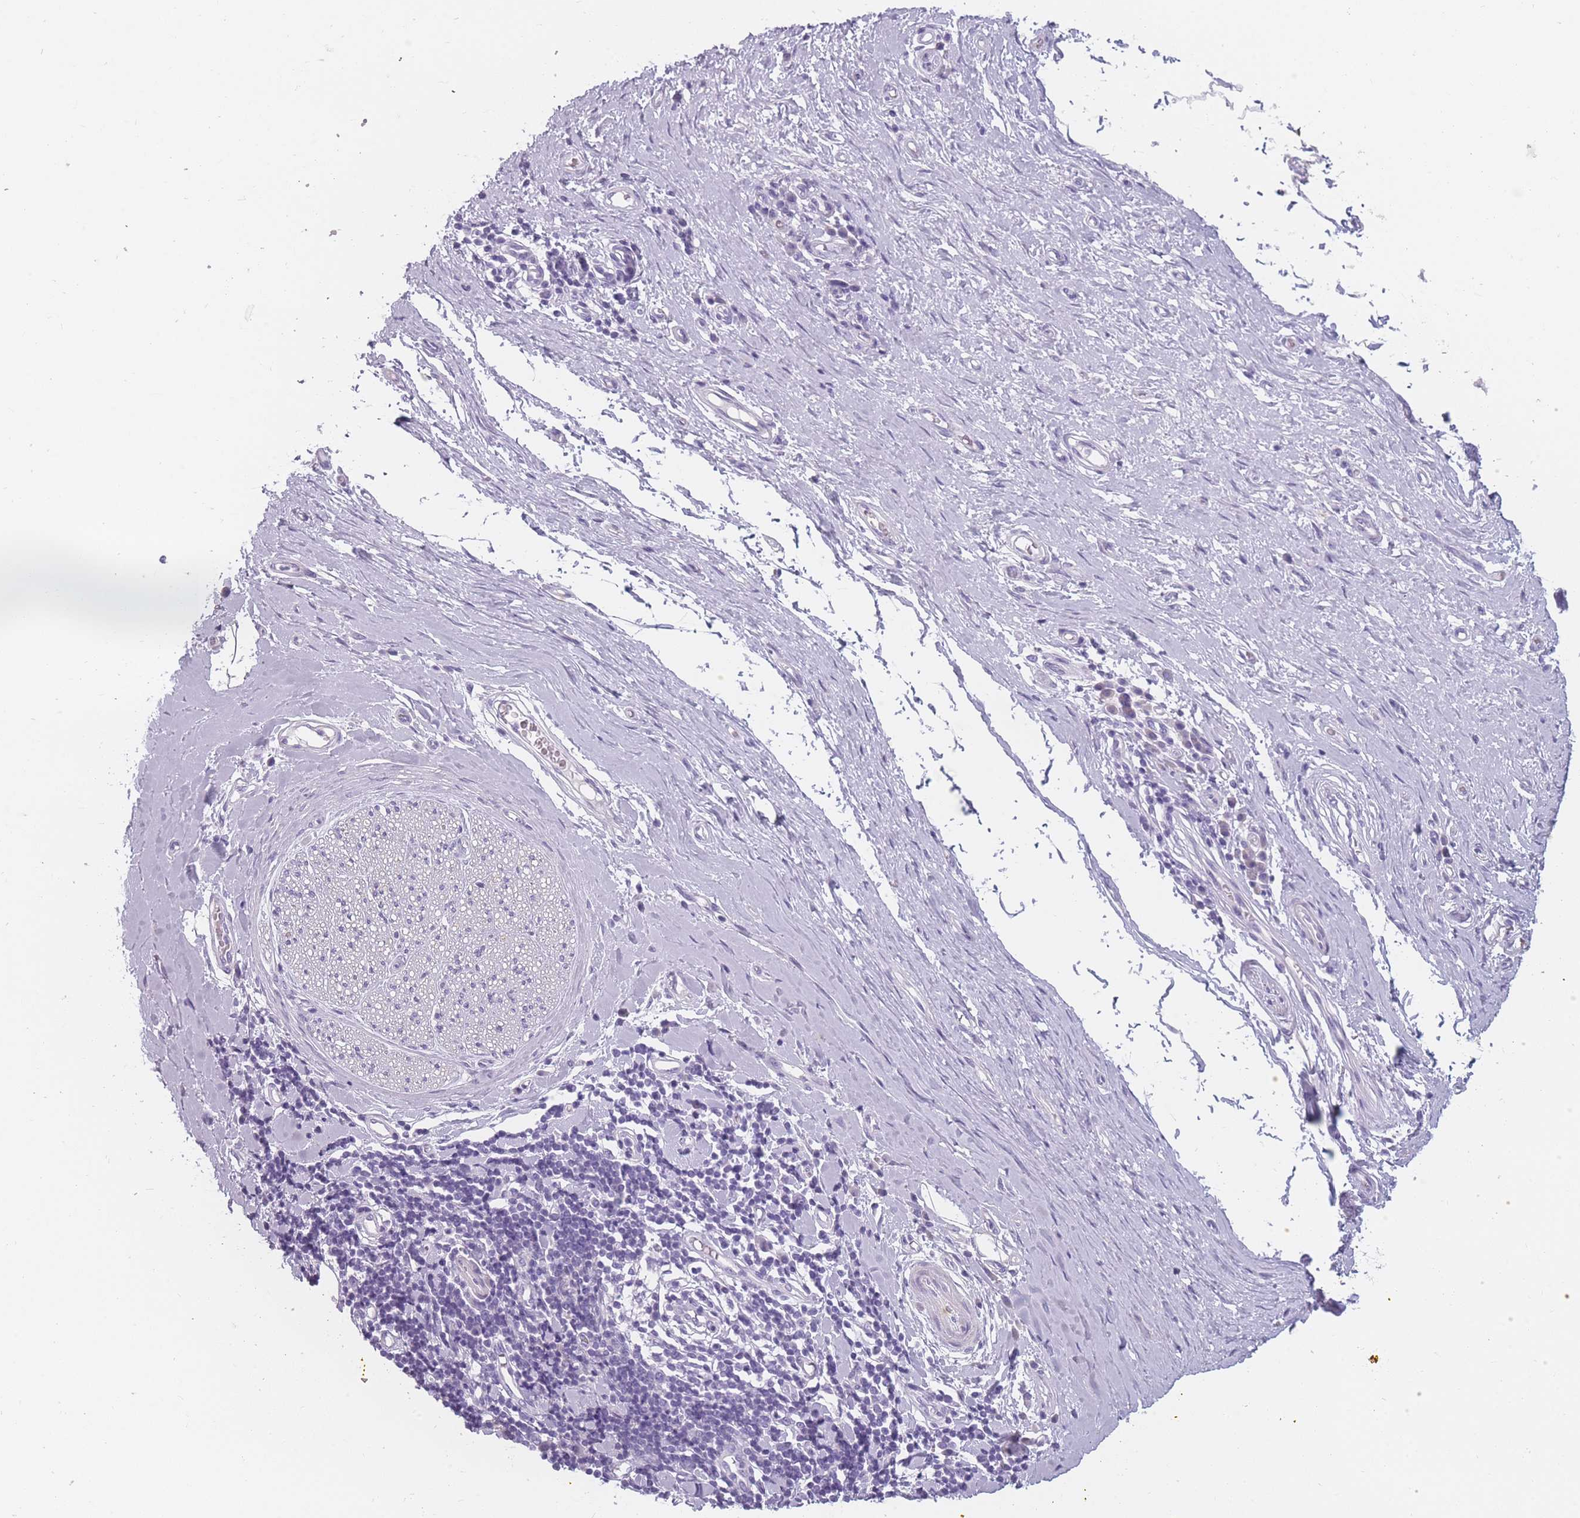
{"staining": {"intensity": "negative", "quantity": "none", "location": "none"}, "tissue": "adipose tissue", "cell_type": "Adipocytes", "image_type": "normal", "snomed": [{"axis": "morphology", "description": "Normal tissue, NOS"}, {"axis": "morphology", "description": "Adenocarcinoma, NOS"}, {"axis": "topography", "description": "Esophagus"}, {"axis": "topography", "description": "Stomach, upper"}, {"axis": "topography", "description": "Peripheral nerve tissue"}], "caption": "This is an IHC photomicrograph of benign adipose tissue. There is no expression in adipocytes.", "gene": "PPFIA3", "patient": {"sex": "male", "age": 62}}